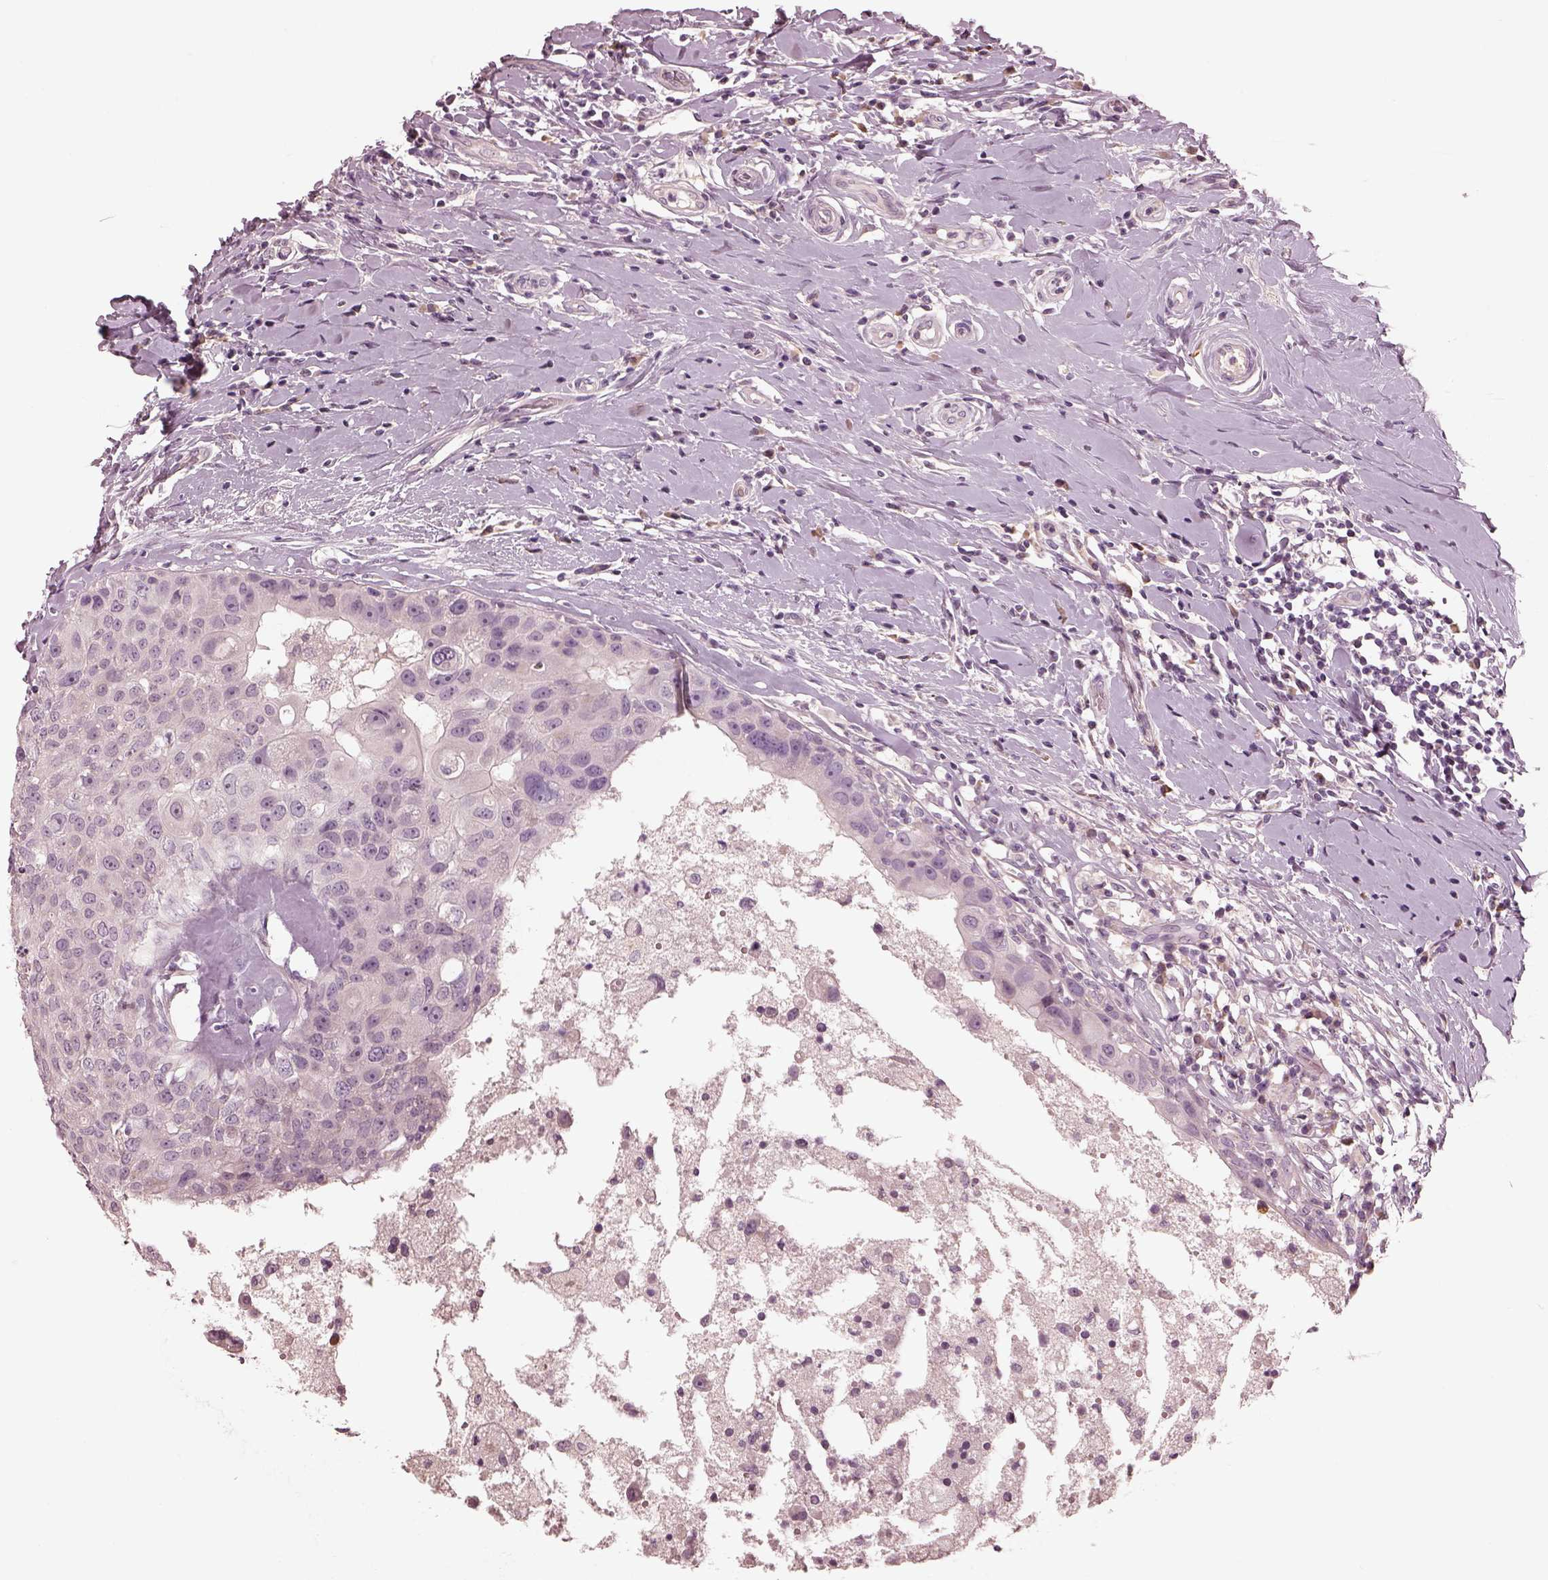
{"staining": {"intensity": "negative", "quantity": "none", "location": "none"}, "tissue": "breast cancer", "cell_type": "Tumor cells", "image_type": "cancer", "snomed": [{"axis": "morphology", "description": "Duct carcinoma"}, {"axis": "topography", "description": "Breast"}], "caption": "Human breast cancer stained for a protein using IHC exhibits no staining in tumor cells.", "gene": "MIA", "patient": {"sex": "female", "age": 27}}